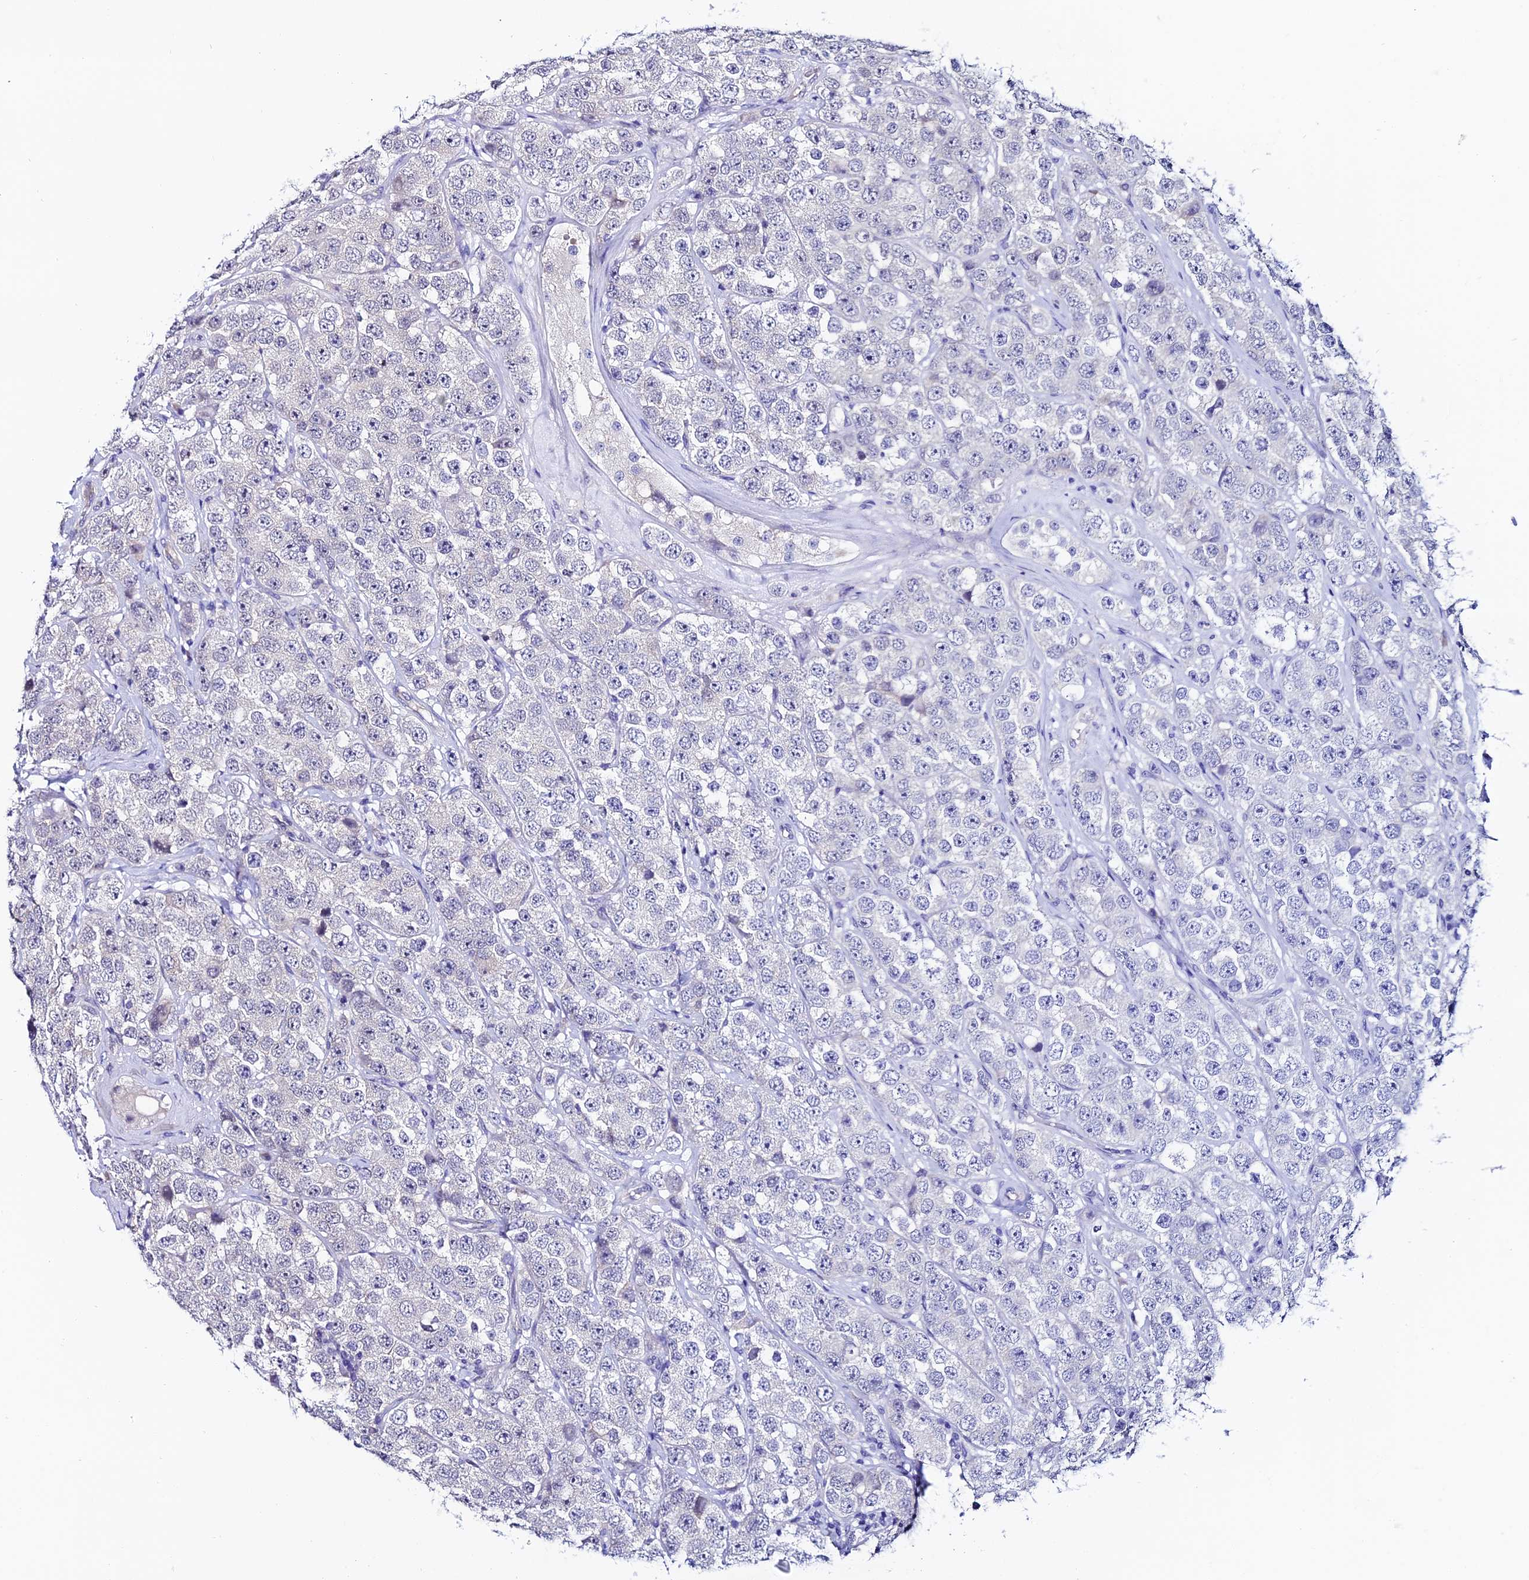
{"staining": {"intensity": "negative", "quantity": "none", "location": "none"}, "tissue": "testis cancer", "cell_type": "Tumor cells", "image_type": "cancer", "snomed": [{"axis": "morphology", "description": "Seminoma, NOS"}, {"axis": "topography", "description": "Testis"}], "caption": "This is a micrograph of immunohistochemistry staining of testis seminoma, which shows no positivity in tumor cells. (Stains: DAB immunohistochemistry with hematoxylin counter stain, Microscopy: brightfield microscopy at high magnification).", "gene": "FZD8", "patient": {"sex": "male", "age": 28}}